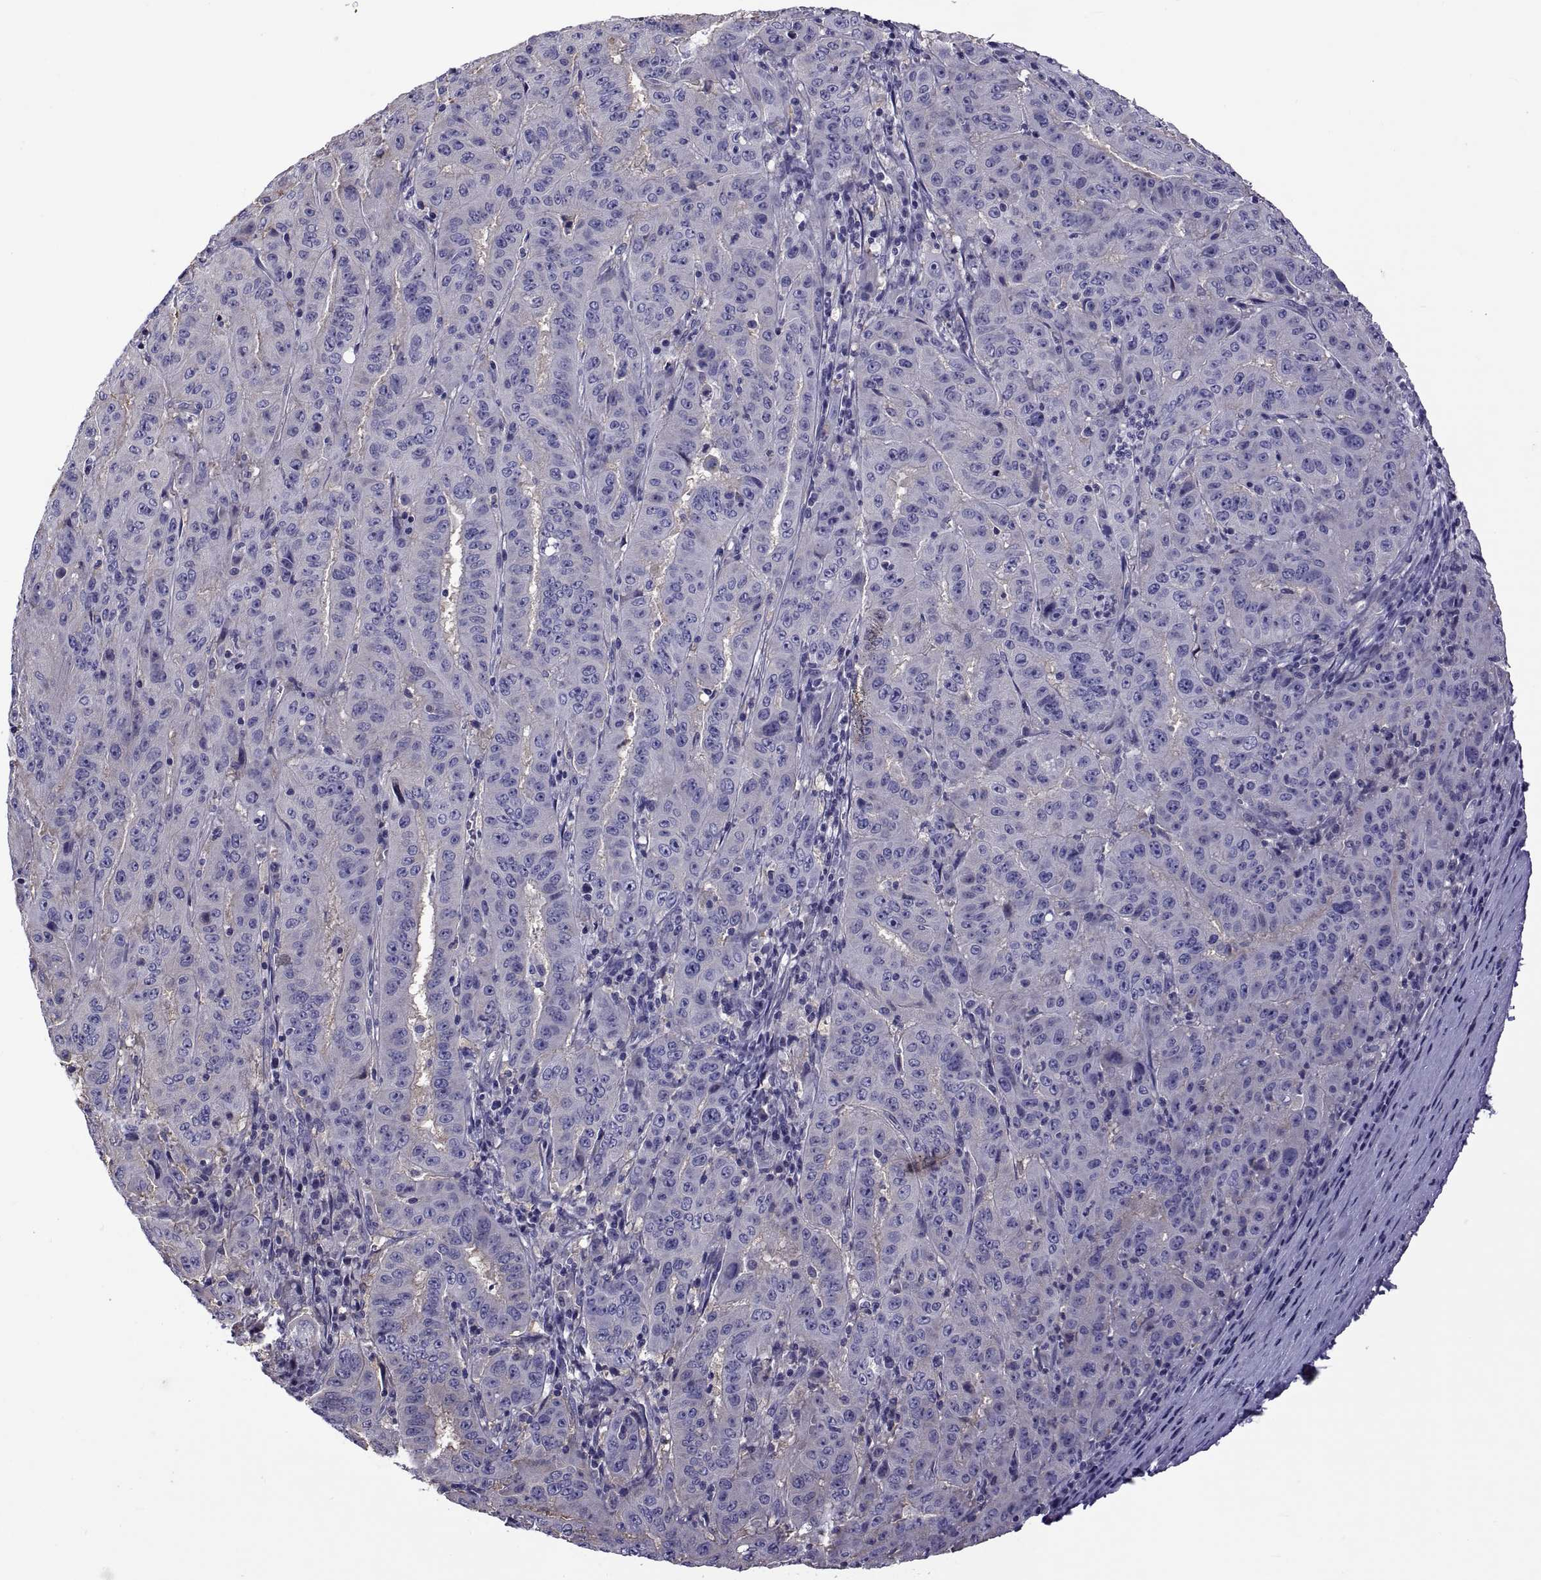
{"staining": {"intensity": "negative", "quantity": "none", "location": "none"}, "tissue": "pancreatic cancer", "cell_type": "Tumor cells", "image_type": "cancer", "snomed": [{"axis": "morphology", "description": "Adenocarcinoma, NOS"}, {"axis": "topography", "description": "Pancreas"}], "caption": "Tumor cells show no significant protein staining in pancreatic adenocarcinoma. (DAB (3,3'-diaminobenzidine) immunohistochemistry (IHC) with hematoxylin counter stain).", "gene": "TMC3", "patient": {"sex": "male", "age": 63}}